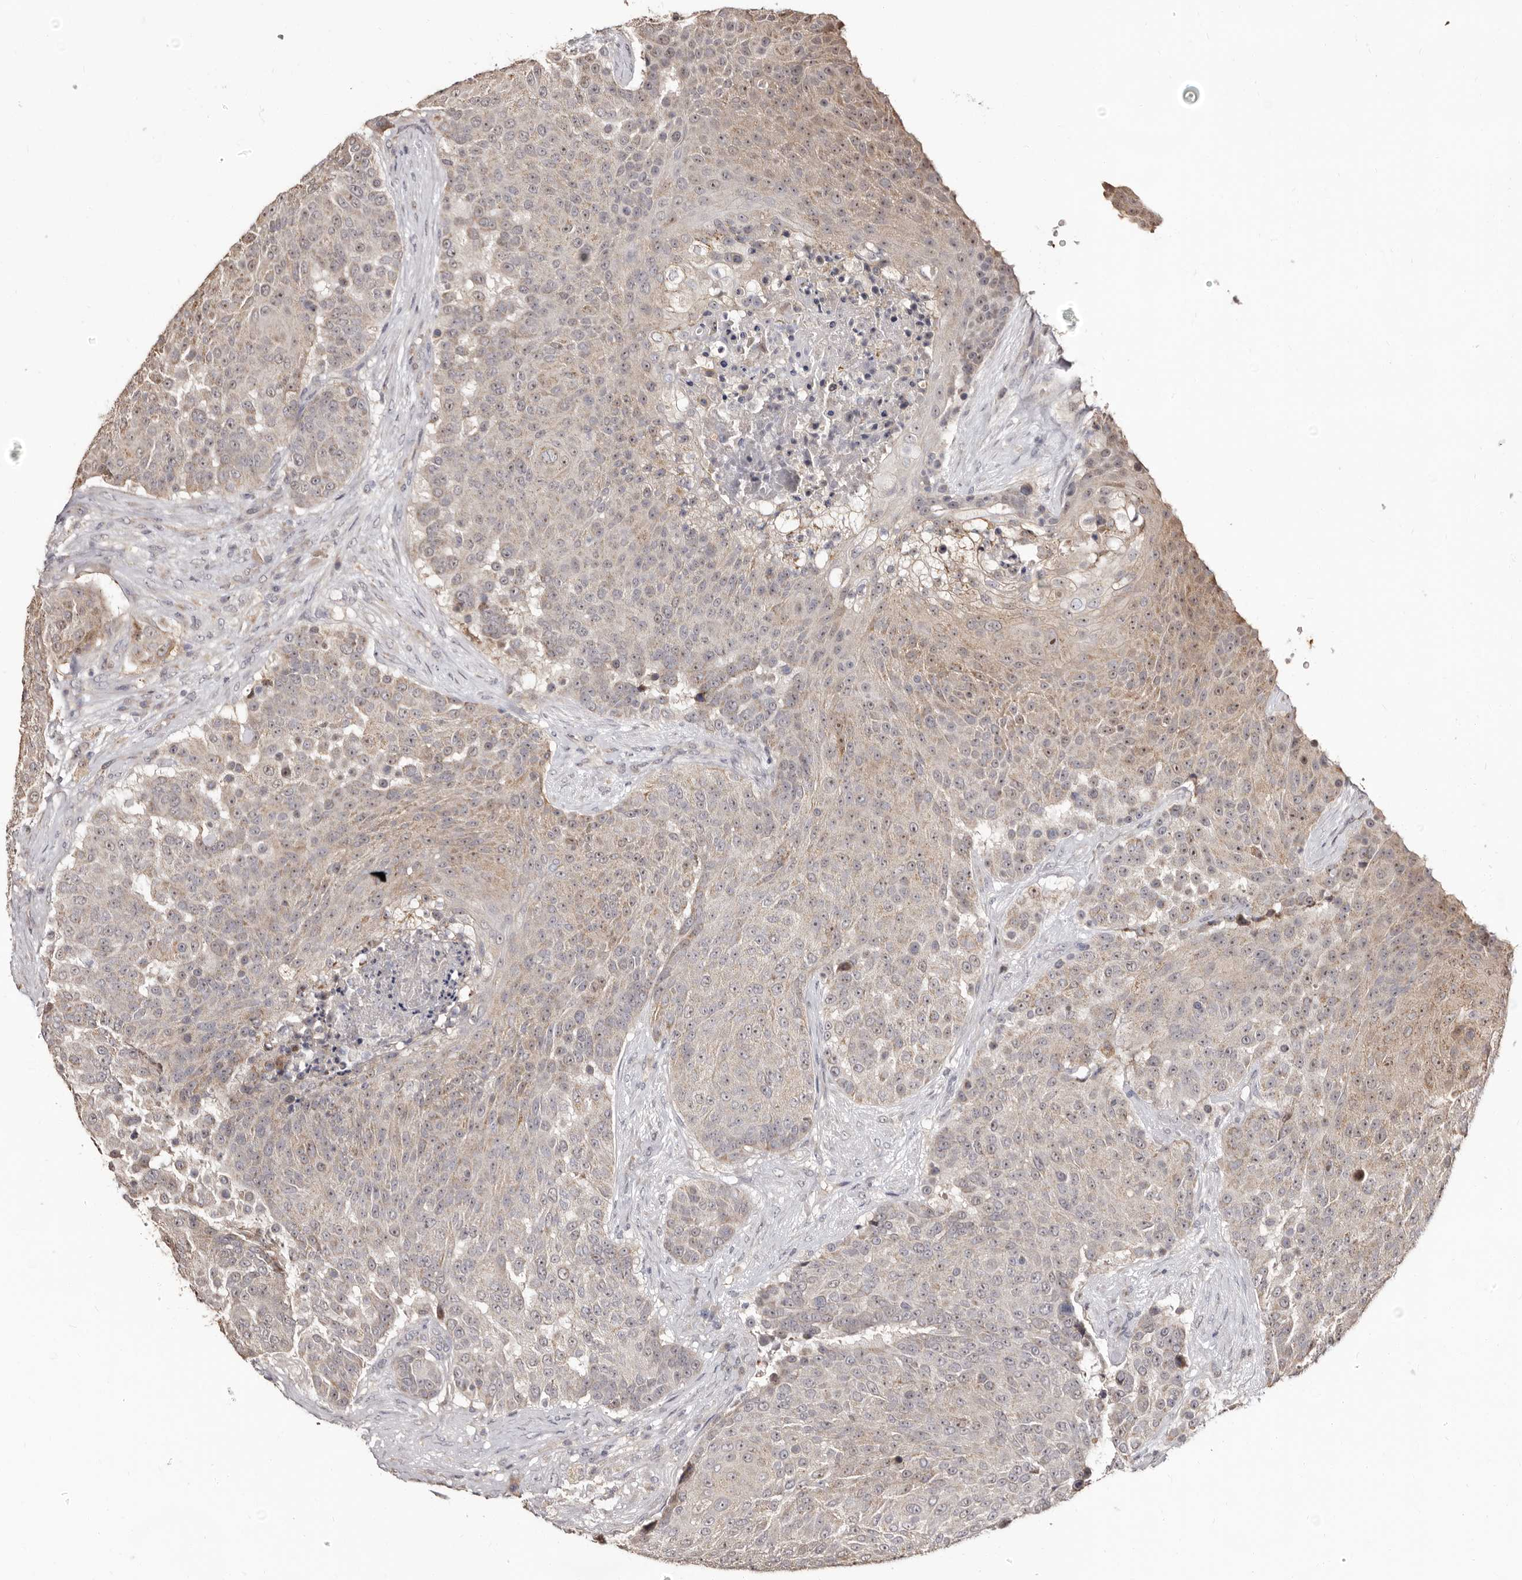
{"staining": {"intensity": "weak", "quantity": "25%-75%", "location": "cytoplasmic/membranous"}, "tissue": "urothelial cancer", "cell_type": "Tumor cells", "image_type": "cancer", "snomed": [{"axis": "morphology", "description": "Urothelial carcinoma, High grade"}, {"axis": "topography", "description": "Urinary bladder"}], "caption": "DAB (3,3'-diaminobenzidine) immunohistochemical staining of urothelial cancer demonstrates weak cytoplasmic/membranous protein staining in approximately 25%-75% of tumor cells.", "gene": "PTAFR", "patient": {"sex": "female", "age": 63}}